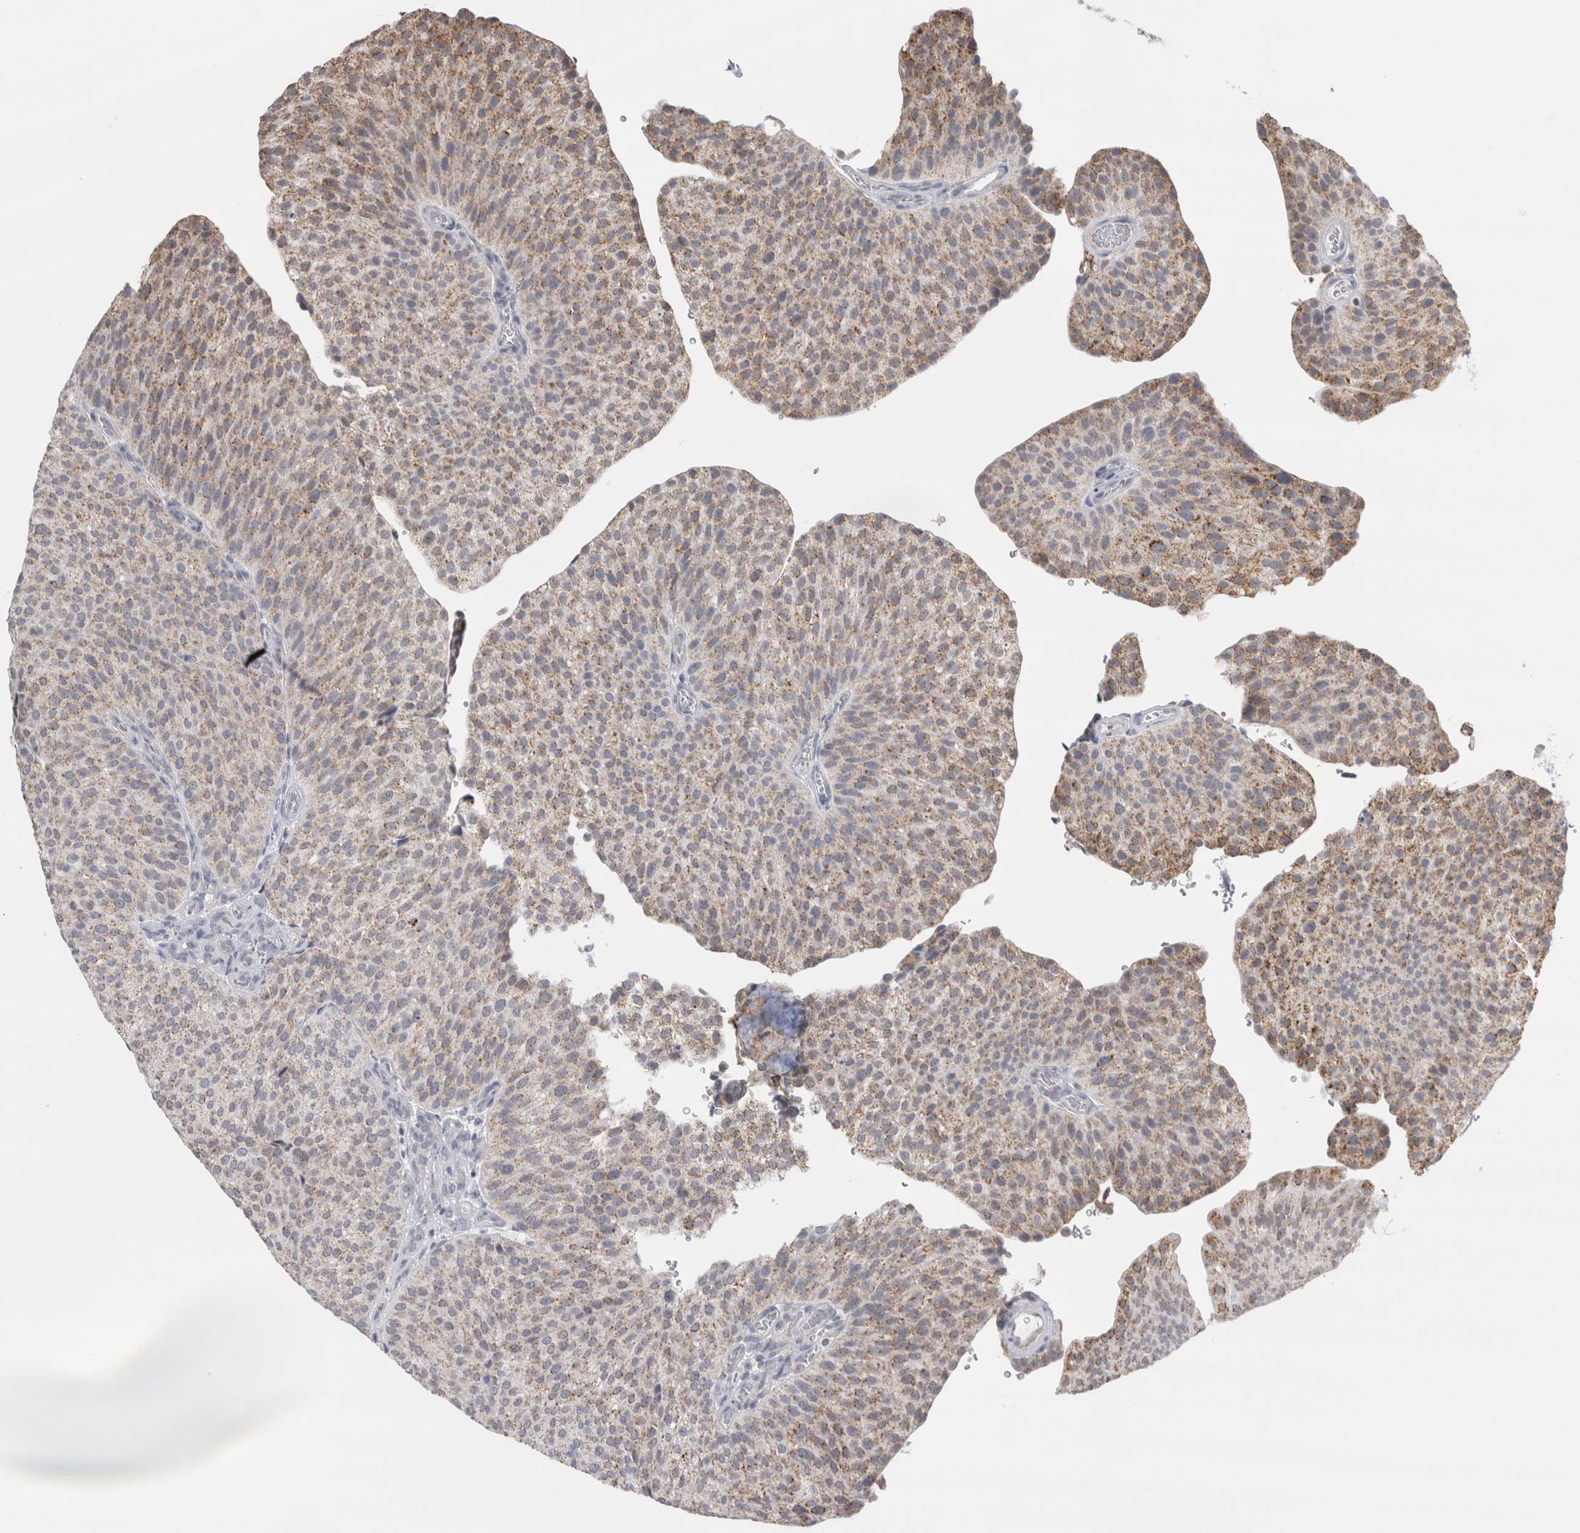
{"staining": {"intensity": "moderate", "quantity": ">75%", "location": "cytoplasmic/membranous"}, "tissue": "urothelial cancer", "cell_type": "Tumor cells", "image_type": "cancer", "snomed": [{"axis": "morphology", "description": "Normal tissue, NOS"}, {"axis": "morphology", "description": "Urothelial carcinoma, Low grade"}, {"axis": "topography", "description": "Smooth muscle"}, {"axis": "topography", "description": "Urinary bladder"}], "caption": "Human urothelial carcinoma (low-grade) stained with a brown dye displays moderate cytoplasmic/membranous positive expression in approximately >75% of tumor cells.", "gene": "PLIN1", "patient": {"sex": "male", "age": 60}}